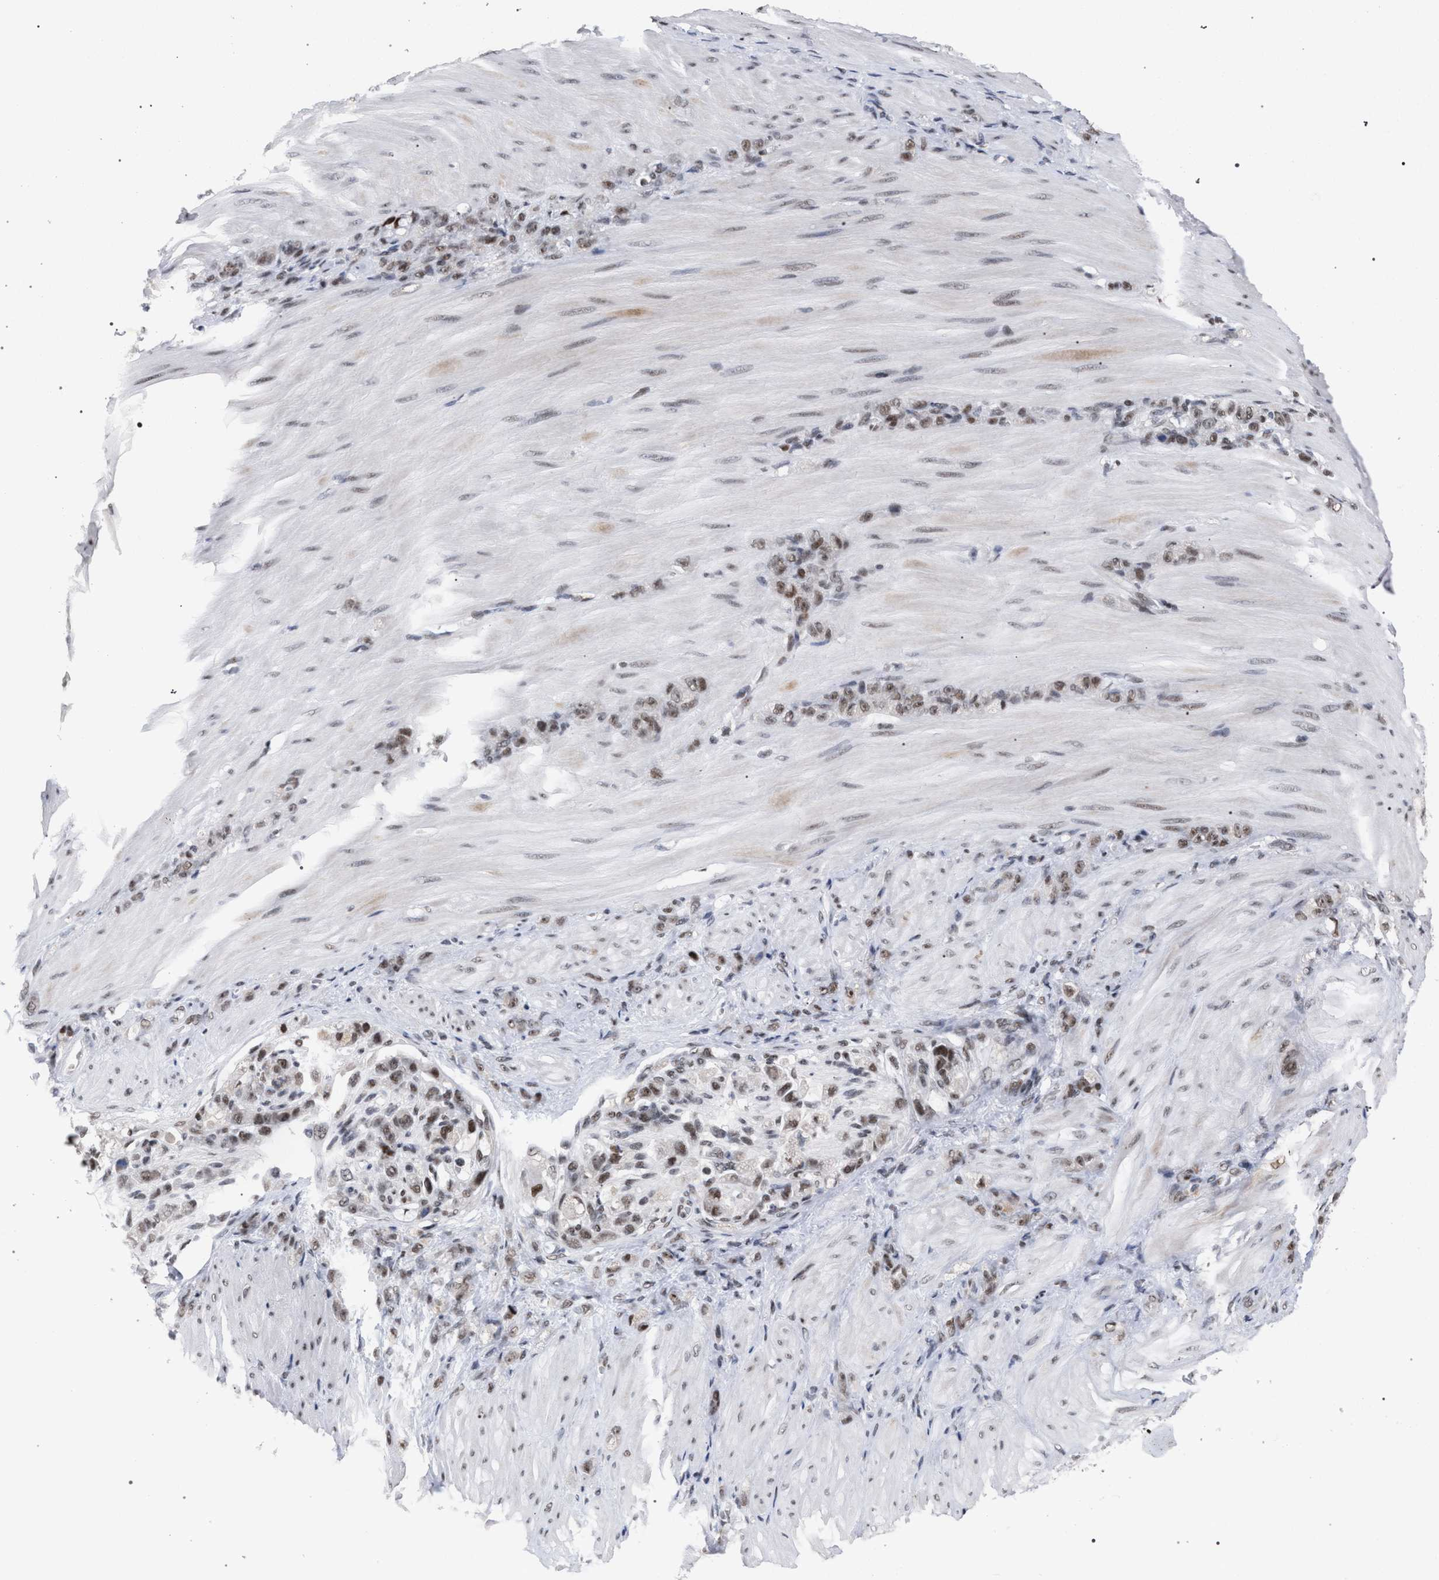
{"staining": {"intensity": "weak", "quantity": ">75%", "location": "nuclear"}, "tissue": "stomach cancer", "cell_type": "Tumor cells", "image_type": "cancer", "snomed": [{"axis": "morphology", "description": "Normal tissue, NOS"}, {"axis": "morphology", "description": "Adenocarcinoma, NOS"}, {"axis": "topography", "description": "Stomach"}], "caption": "Adenocarcinoma (stomach) tissue exhibits weak nuclear expression in approximately >75% of tumor cells (DAB IHC, brown staining for protein, blue staining for nuclei).", "gene": "SCAF4", "patient": {"sex": "male", "age": 82}}